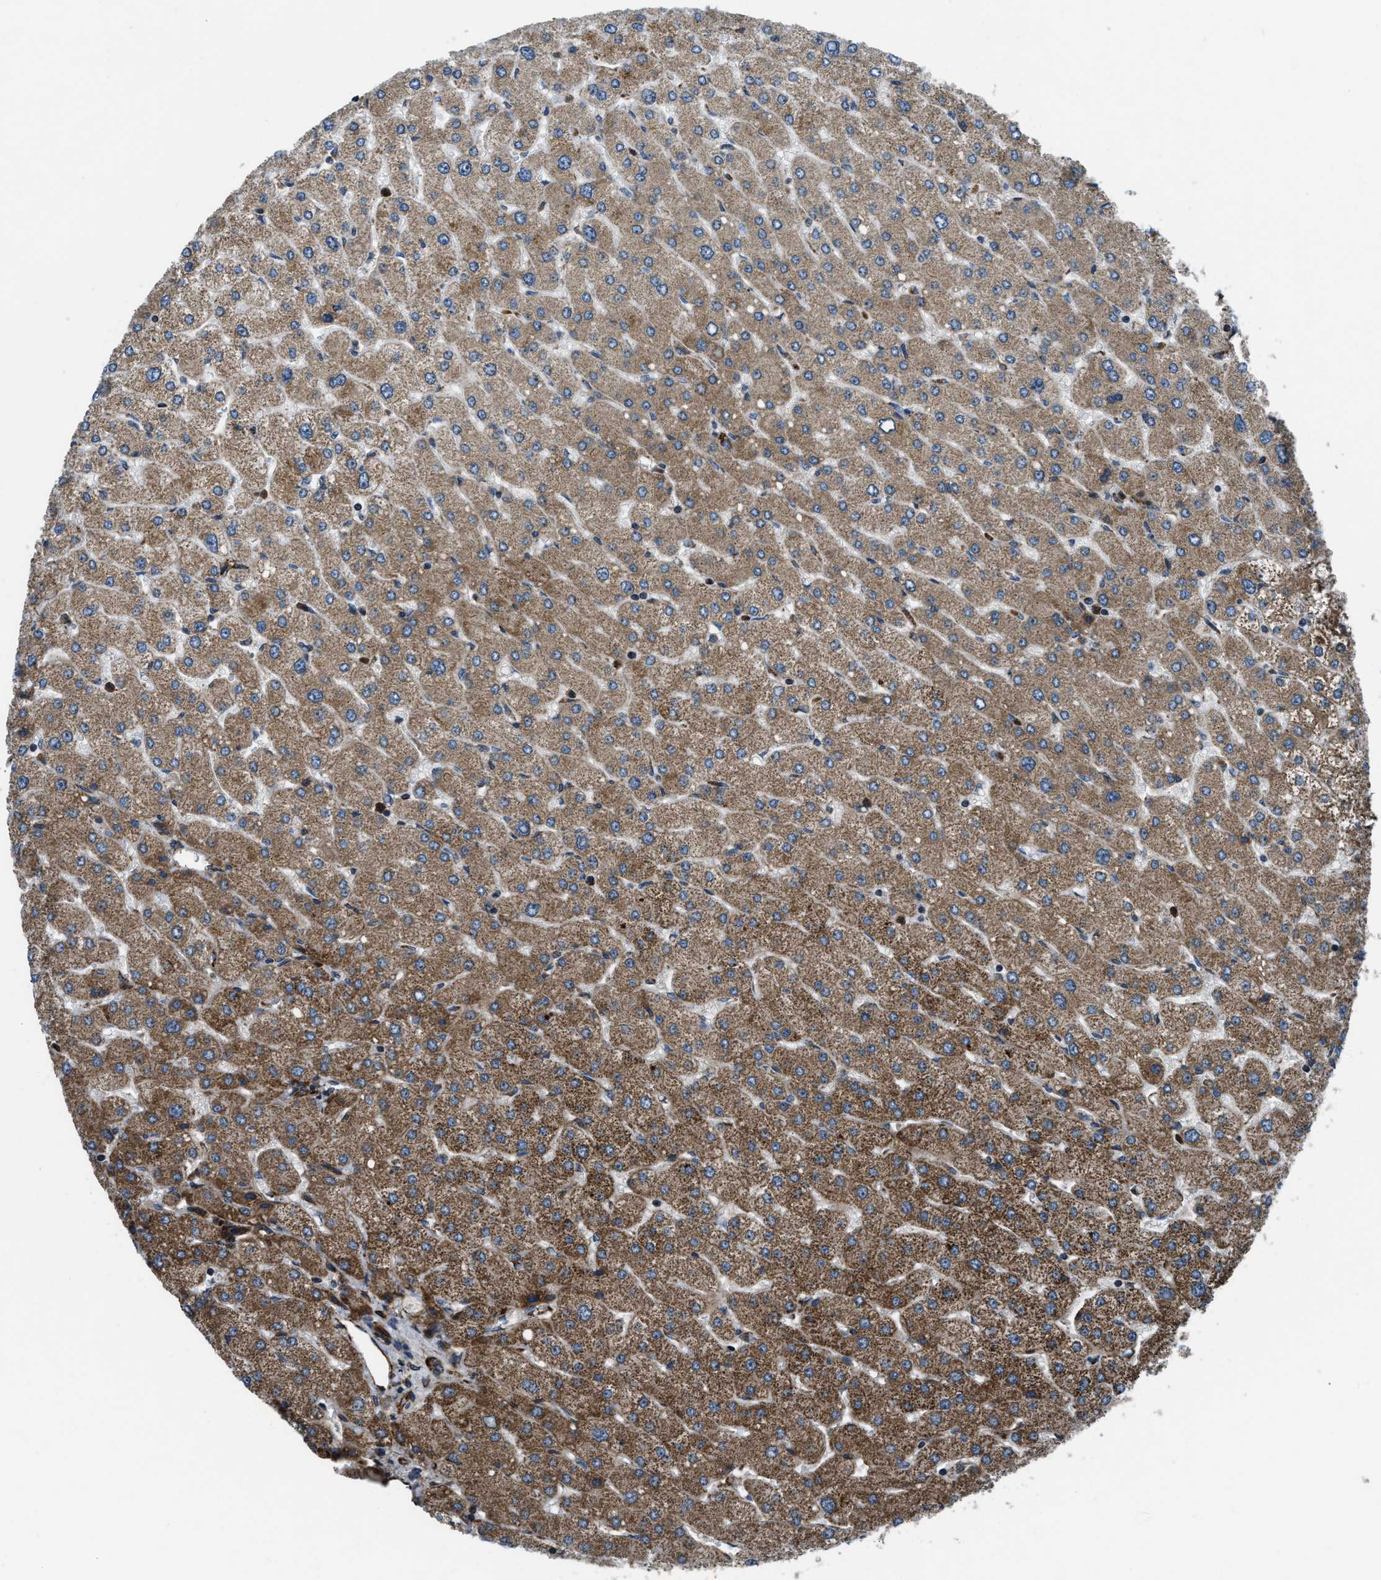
{"staining": {"intensity": "moderate", "quantity": ">75%", "location": "cytoplasmic/membranous"}, "tissue": "liver", "cell_type": "Cholangiocytes", "image_type": "normal", "snomed": [{"axis": "morphology", "description": "Normal tissue, NOS"}, {"axis": "topography", "description": "Liver"}], "caption": "DAB (3,3'-diaminobenzidine) immunohistochemical staining of normal liver exhibits moderate cytoplasmic/membranous protein positivity in approximately >75% of cholangiocytes. (IHC, brightfield microscopy, high magnification).", "gene": "GSDME", "patient": {"sex": "male", "age": 55}}